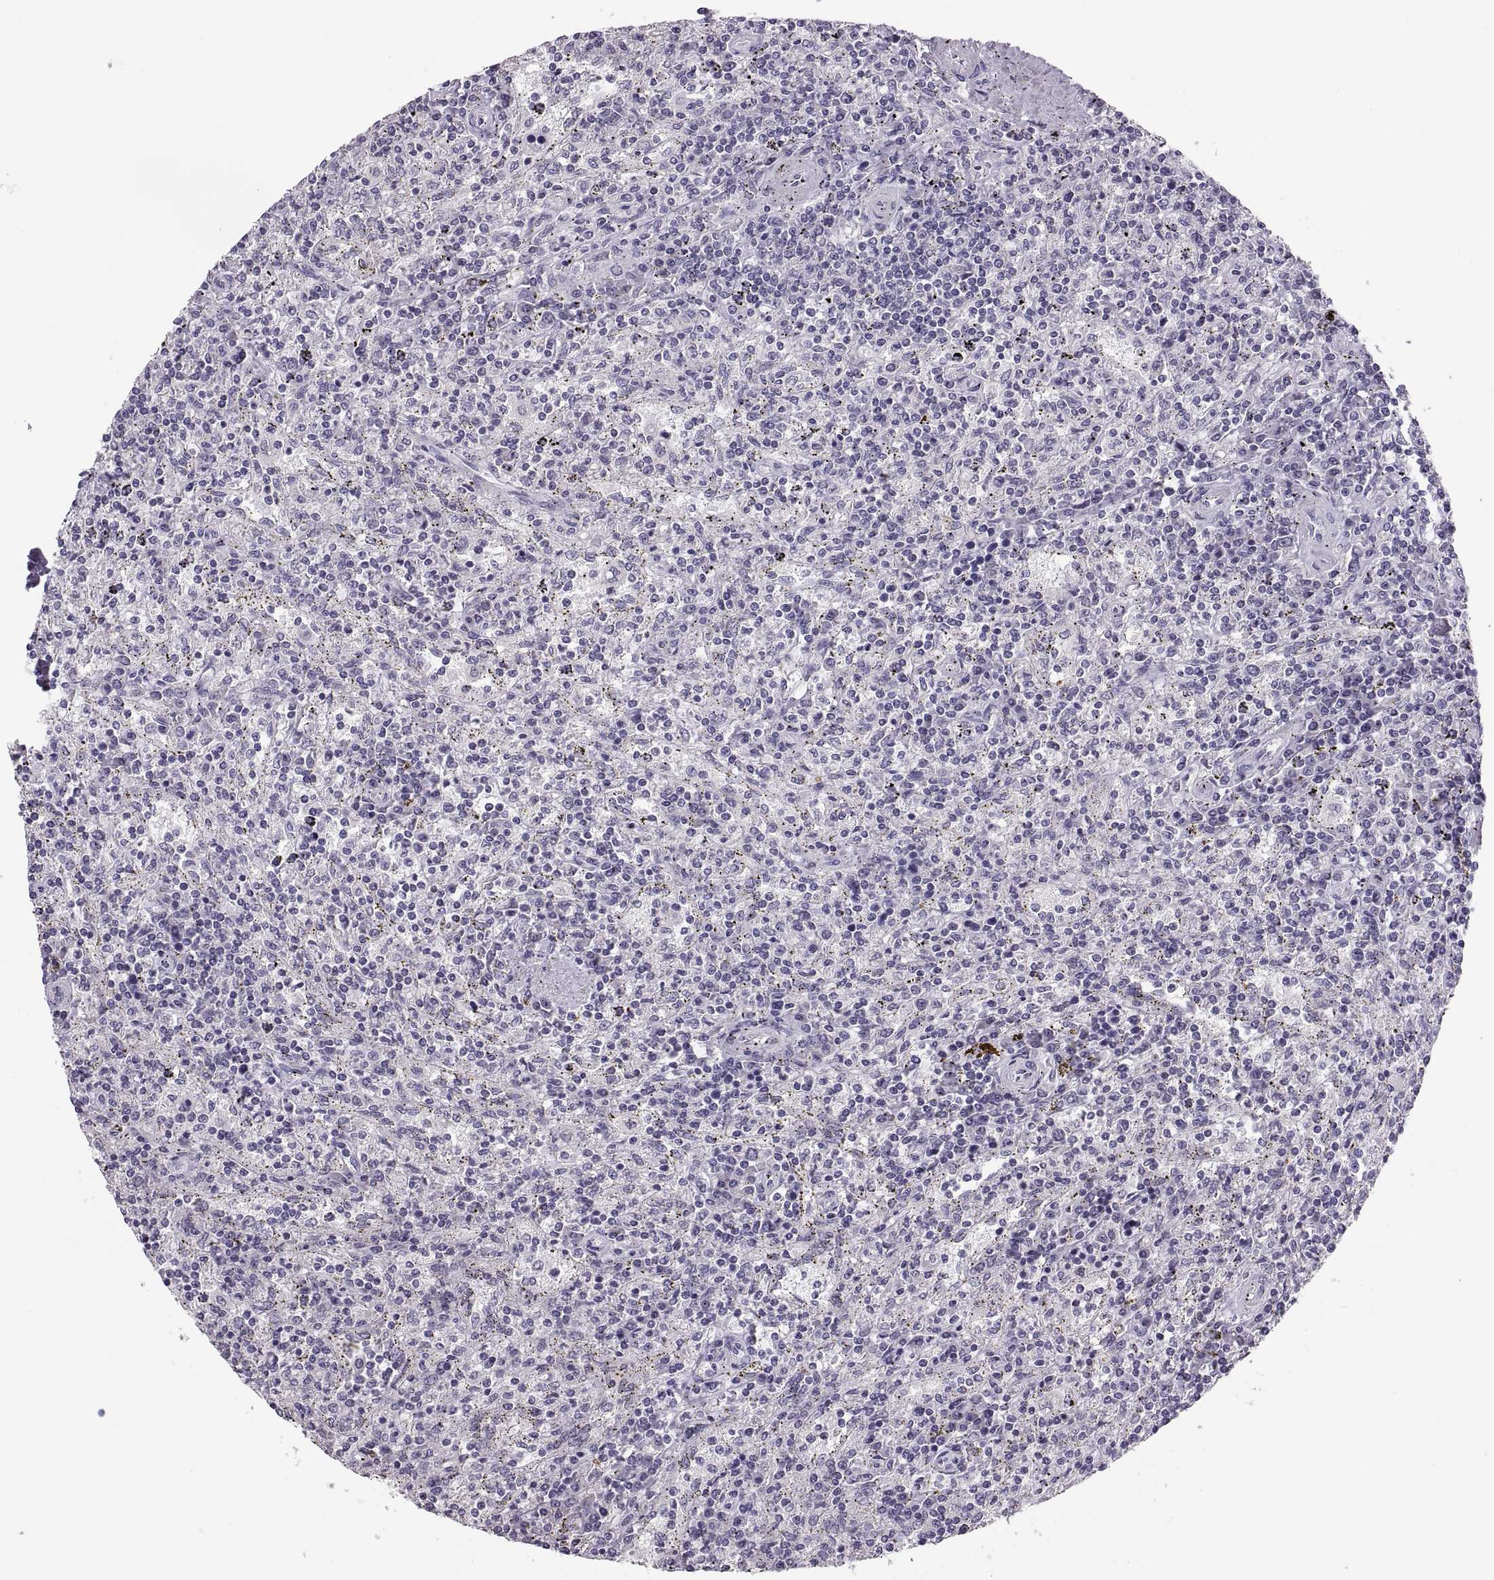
{"staining": {"intensity": "negative", "quantity": "none", "location": "none"}, "tissue": "lymphoma", "cell_type": "Tumor cells", "image_type": "cancer", "snomed": [{"axis": "morphology", "description": "Malignant lymphoma, non-Hodgkin's type, Low grade"}, {"axis": "topography", "description": "Spleen"}], "caption": "Human lymphoma stained for a protein using immunohistochemistry exhibits no staining in tumor cells.", "gene": "ADH6", "patient": {"sex": "male", "age": 62}}